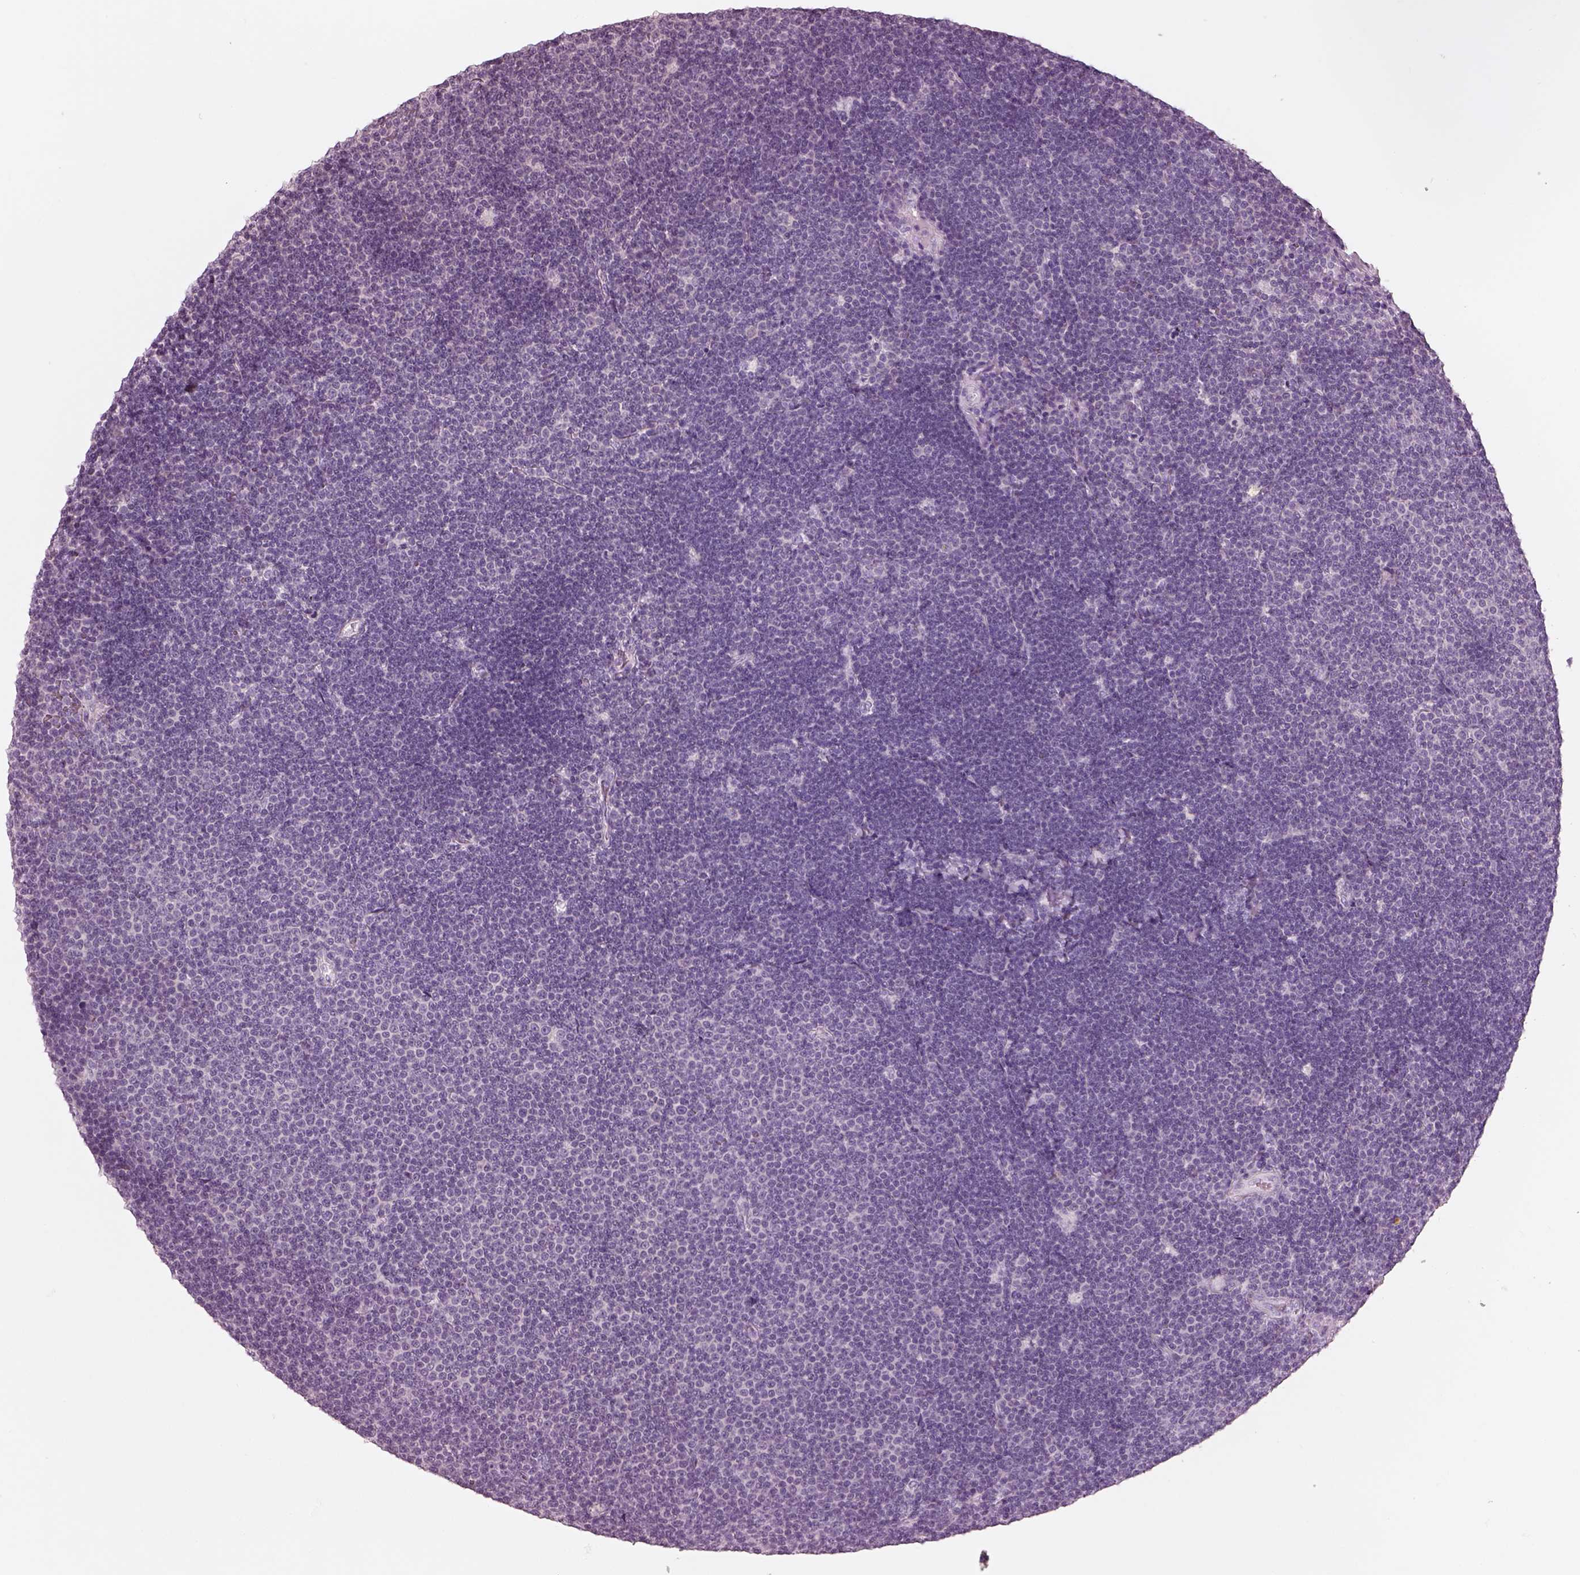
{"staining": {"intensity": "negative", "quantity": "none", "location": "none"}, "tissue": "lymphoma", "cell_type": "Tumor cells", "image_type": "cancer", "snomed": [{"axis": "morphology", "description": "Malignant lymphoma, non-Hodgkin's type, Low grade"}, {"axis": "topography", "description": "Brain"}], "caption": "Immunohistochemistry (IHC) micrograph of neoplastic tissue: human lymphoma stained with DAB reveals no significant protein positivity in tumor cells.", "gene": "SLC27A2", "patient": {"sex": "female", "age": 66}}